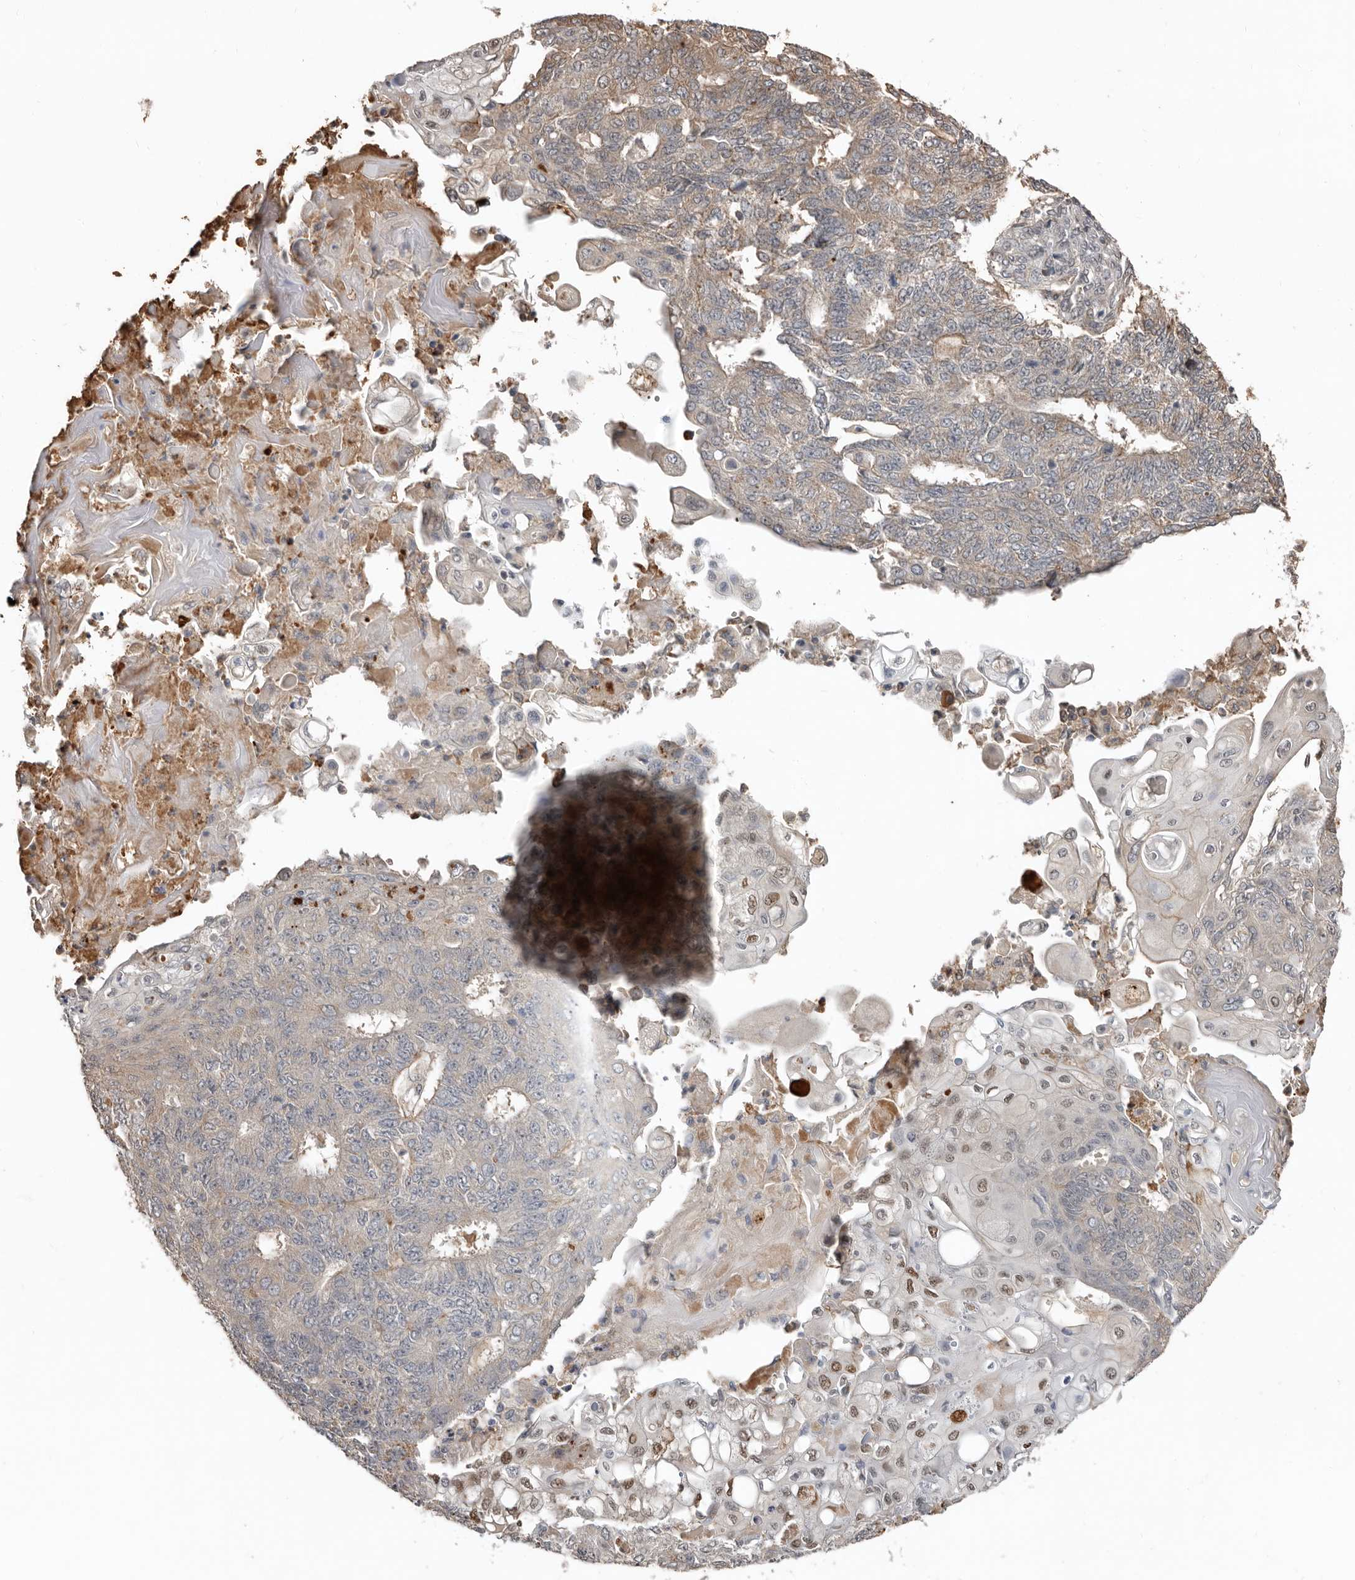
{"staining": {"intensity": "moderate", "quantity": "25%-75%", "location": "cytoplasmic/membranous,nuclear"}, "tissue": "endometrial cancer", "cell_type": "Tumor cells", "image_type": "cancer", "snomed": [{"axis": "morphology", "description": "Adenocarcinoma, NOS"}, {"axis": "topography", "description": "Endometrium"}], "caption": "There is medium levels of moderate cytoplasmic/membranous and nuclear staining in tumor cells of endometrial cancer, as demonstrated by immunohistochemical staining (brown color).", "gene": "LRGUK", "patient": {"sex": "female", "age": 32}}